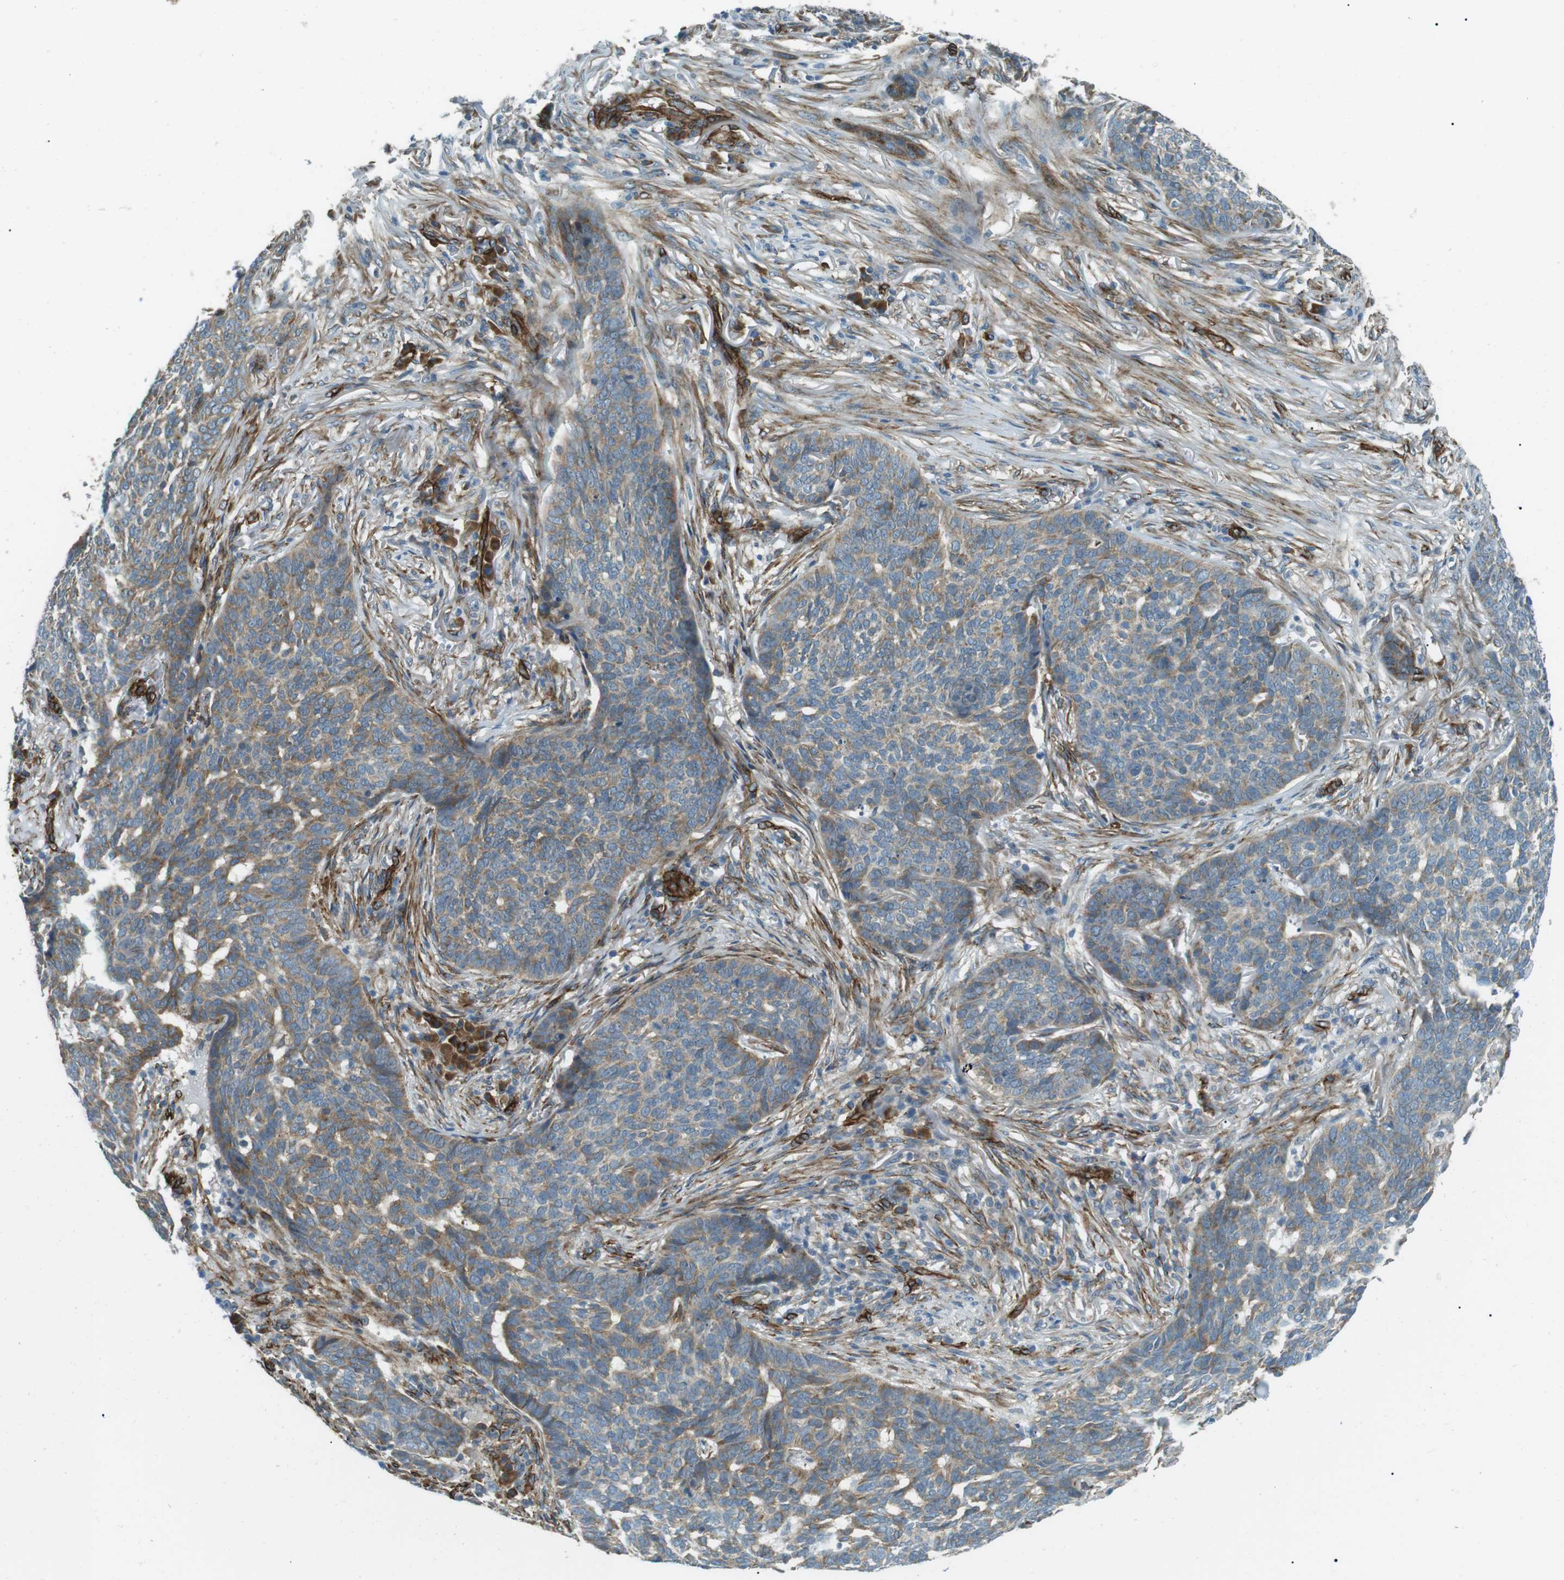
{"staining": {"intensity": "moderate", "quantity": "25%-75%", "location": "cytoplasmic/membranous"}, "tissue": "skin cancer", "cell_type": "Tumor cells", "image_type": "cancer", "snomed": [{"axis": "morphology", "description": "Basal cell carcinoma"}, {"axis": "topography", "description": "Skin"}], "caption": "IHC micrograph of human skin basal cell carcinoma stained for a protein (brown), which exhibits medium levels of moderate cytoplasmic/membranous positivity in about 25%-75% of tumor cells.", "gene": "ODR4", "patient": {"sex": "male", "age": 85}}